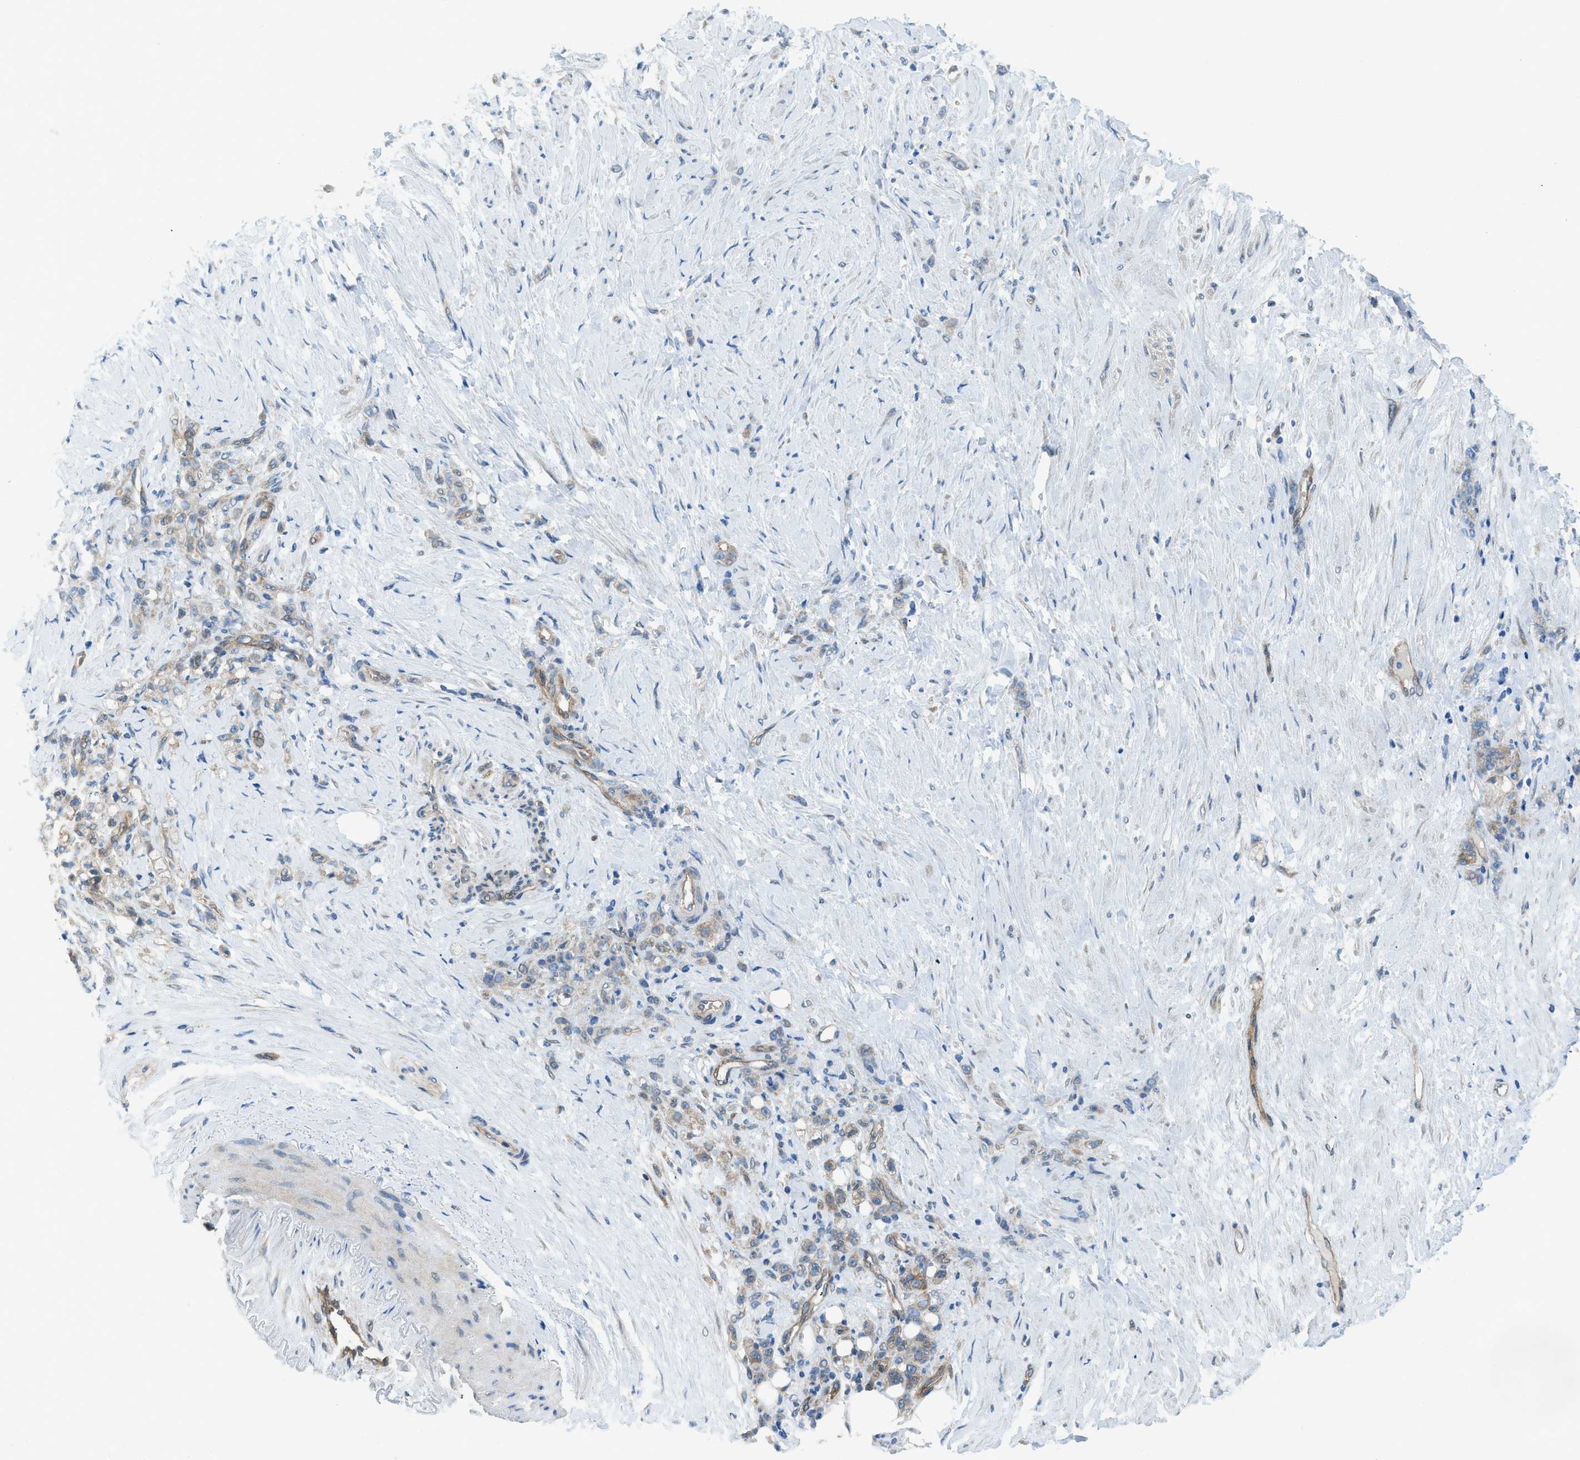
{"staining": {"intensity": "weak", "quantity": "25%-75%", "location": "cytoplasmic/membranous"}, "tissue": "stomach cancer", "cell_type": "Tumor cells", "image_type": "cancer", "snomed": [{"axis": "morphology", "description": "Adenocarcinoma, NOS"}, {"axis": "topography", "description": "Stomach"}], "caption": "Immunohistochemical staining of stomach cancer reveals low levels of weak cytoplasmic/membranous protein staining in approximately 25%-75% of tumor cells. (brown staining indicates protein expression, while blue staining denotes nuclei).", "gene": "PRKN", "patient": {"sex": "male", "age": 82}}